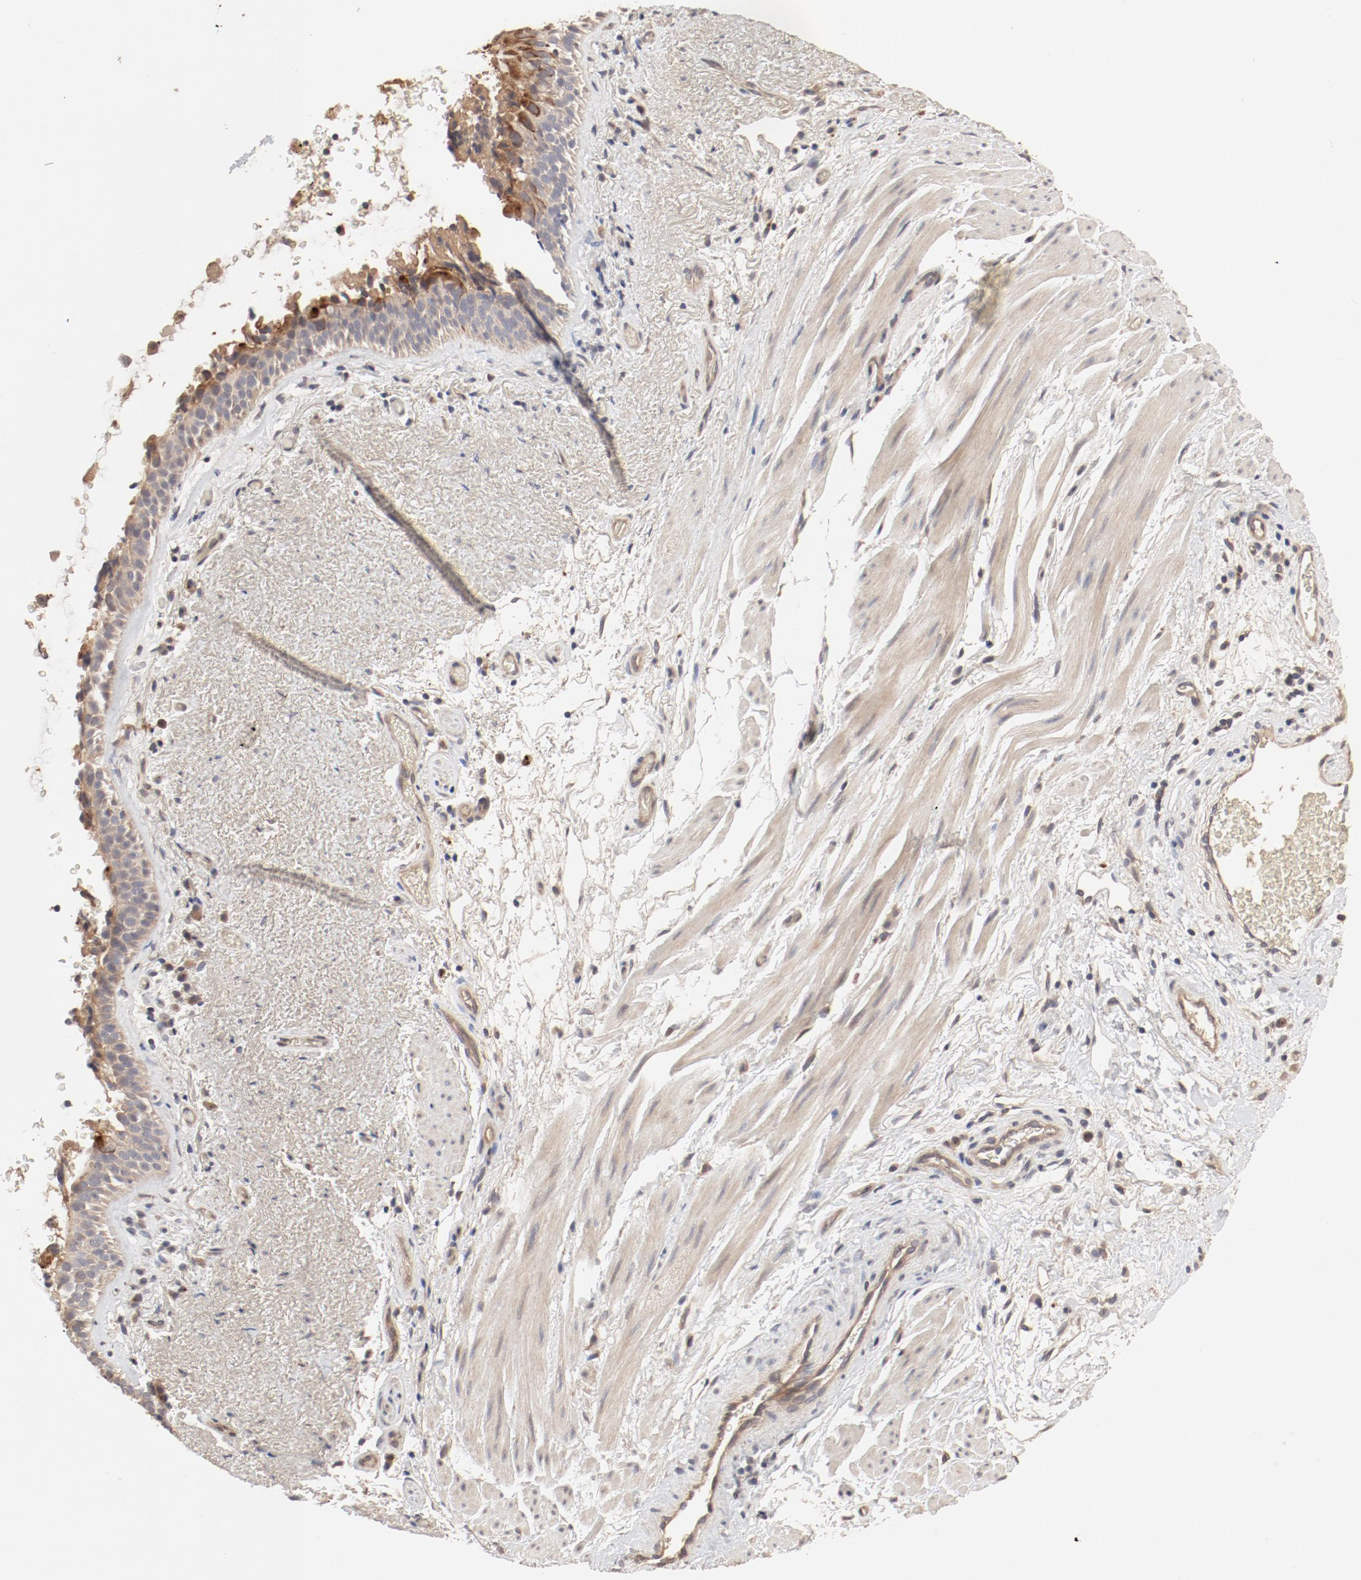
{"staining": {"intensity": "moderate", "quantity": ">75%", "location": "cytoplasmic/membranous"}, "tissue": "bronchus", "cell_type": "Respiratory epithelial cells", "image_type": "normal", "snomed": [{"axis": "morphology", "description": "Normal tissue, NOS"}, {"axis": "topography", "description": "Bronchus"}], "caption": "Respiratory epithelial cells demonstrate medium levels of moderate cytoplasmic/membranous staining in approximately >75% of cells in unremarkable bronchus. The staining was performed using DAB, with brown indicating positive protein expression. Nuclei are stained blue with hematoxylin.", "gene": "IL3RA", "patient": {"sex": "female", "age": 54}}